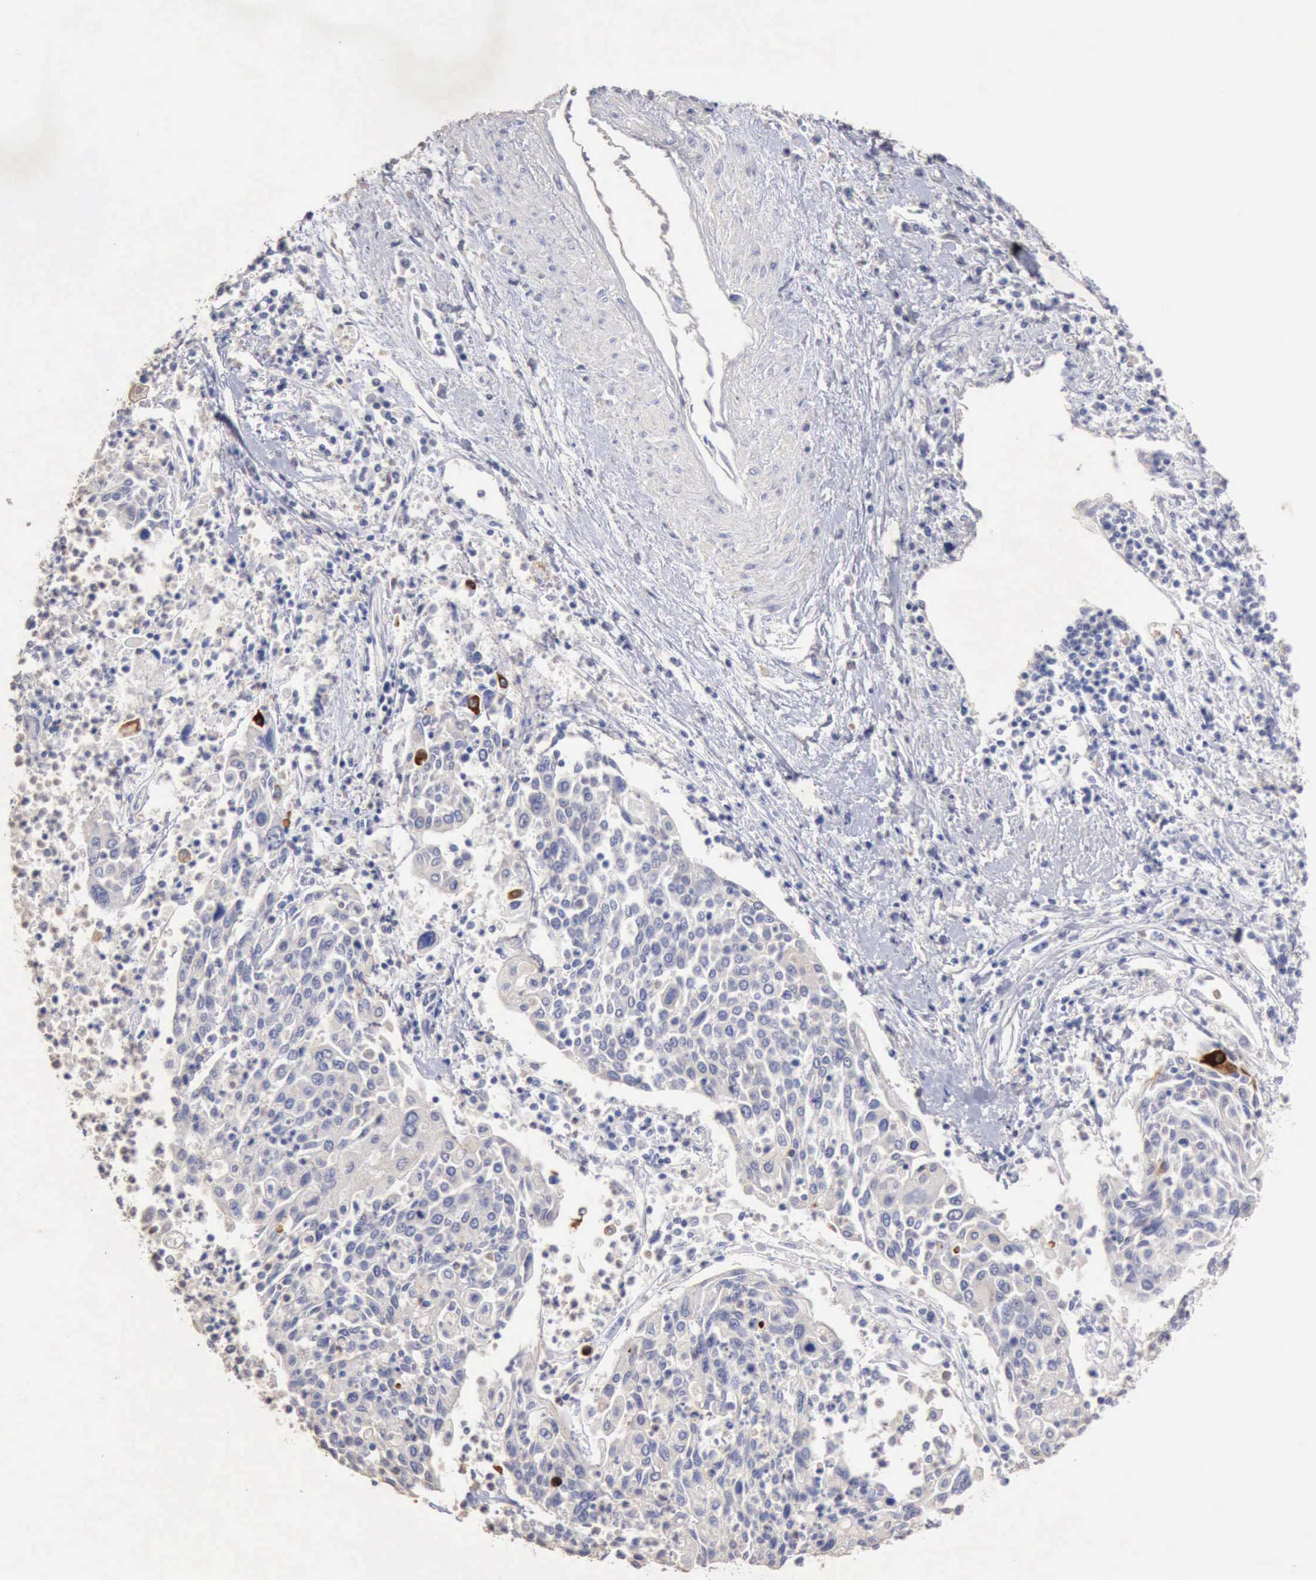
{"staining": {"intensity": "negative", "quantity": "none", "location": "none"}, "tissue": "cervical cancer", "cell_type": "Tumor cells", "image_type": "cancer", "snomed": [{"axis": "morphology", "description": "Squamous cell carcinoma, NOS"}, {"axis": "topography", "description": "Cervix"}], "caption": "A histopathology image of human squamous cell carcinoma (cervical) is negative for staining in tumor cells.", "gene": "KRT6B", "patient": {"sex": "female", "age": 40}}